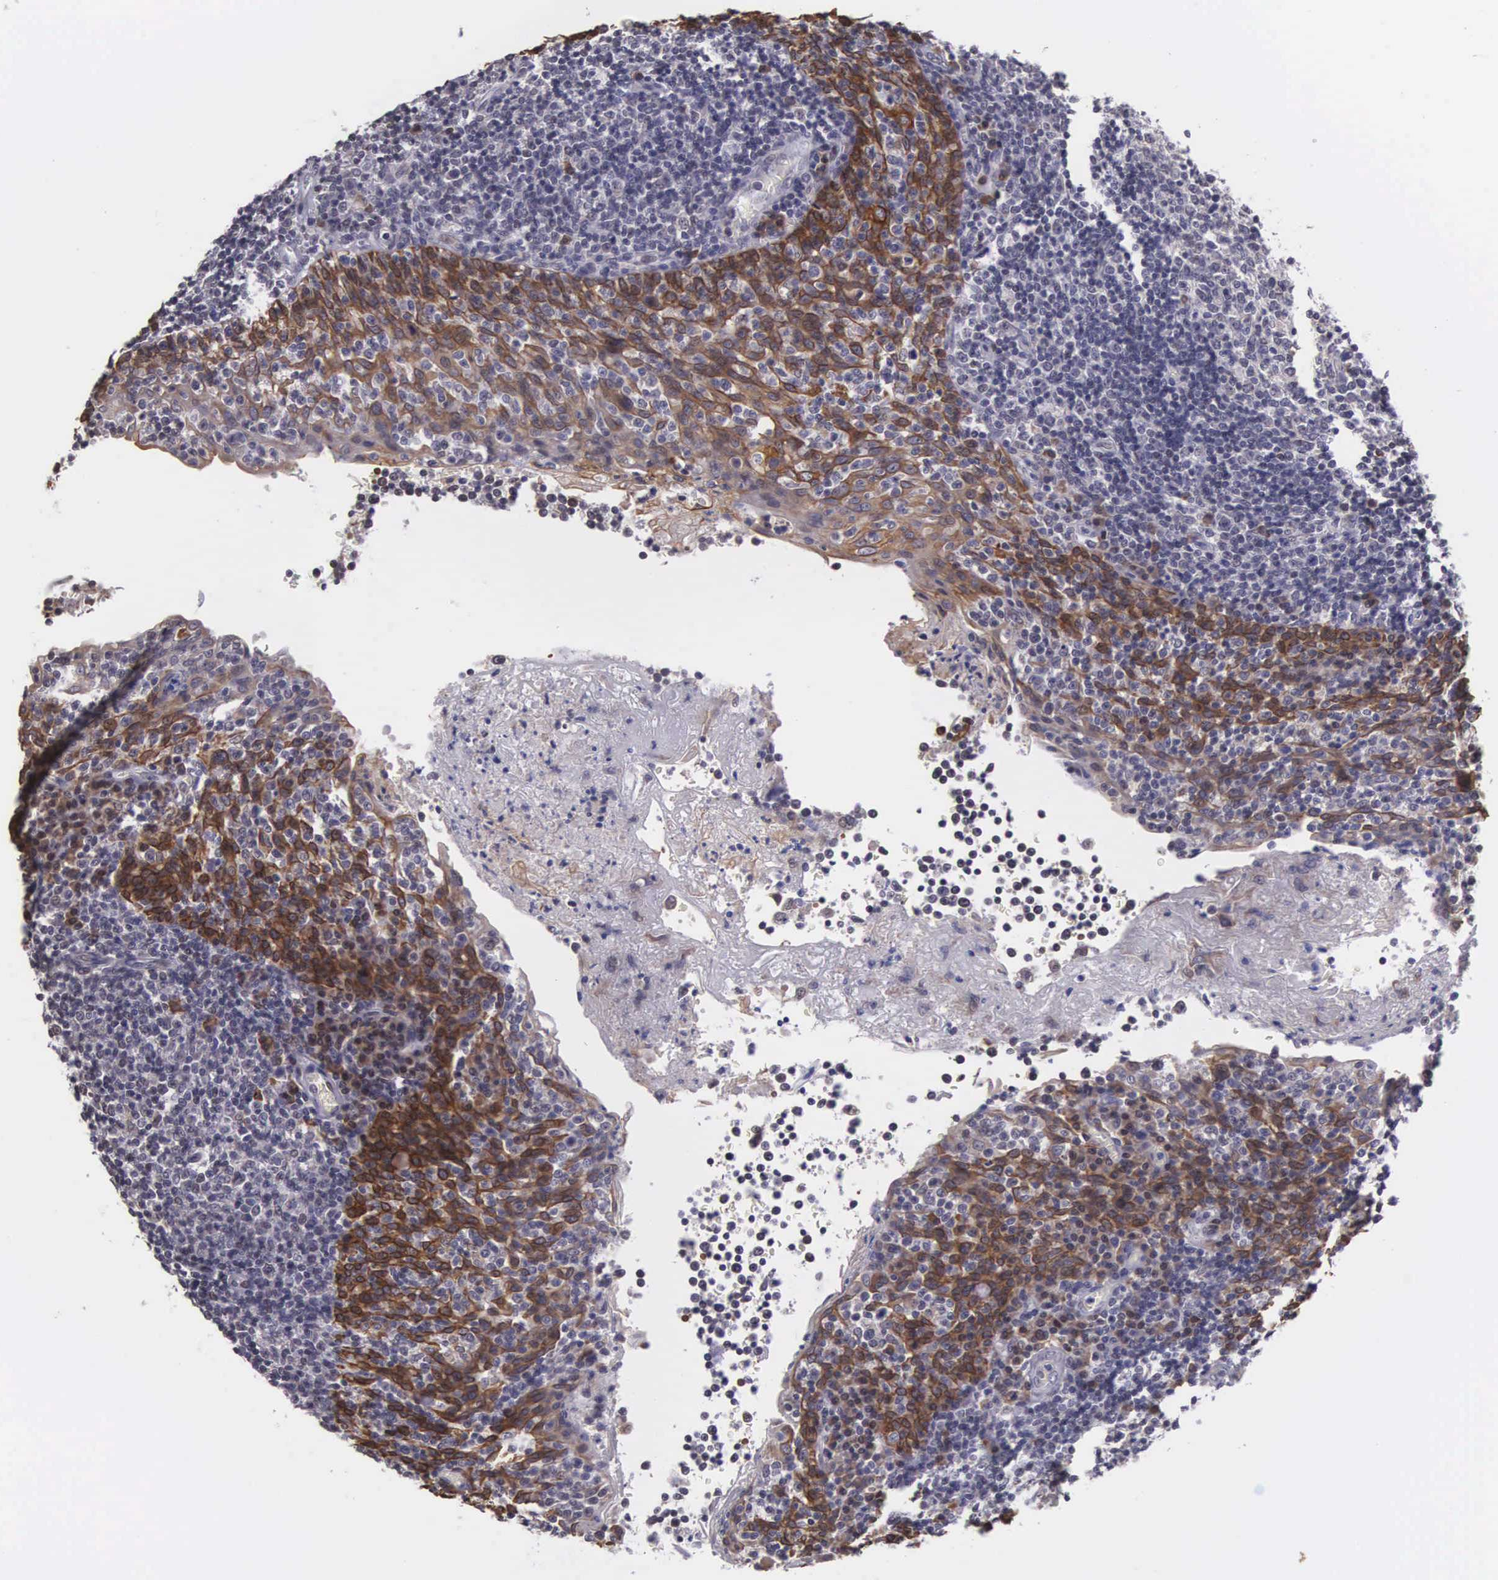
{"staining": {"intensity": "negative", "quantity": "none", "location": "none"}, "tissue": "tonsil", "cell_type": "Germinal center cells", "image_type": "normal", "snomed": [{"axis": "morphology", "description": "Normal tissue, NOS"}, {"axis": "topography", "description": "Tonsil"}], "caption": "This is a image of immunohistochemistry (IHC) staining of normal tonsil, which shows no staining in germinal center cells.", "gene": "SLC25A21", "patient": {"sex": "female", "age": 3}}